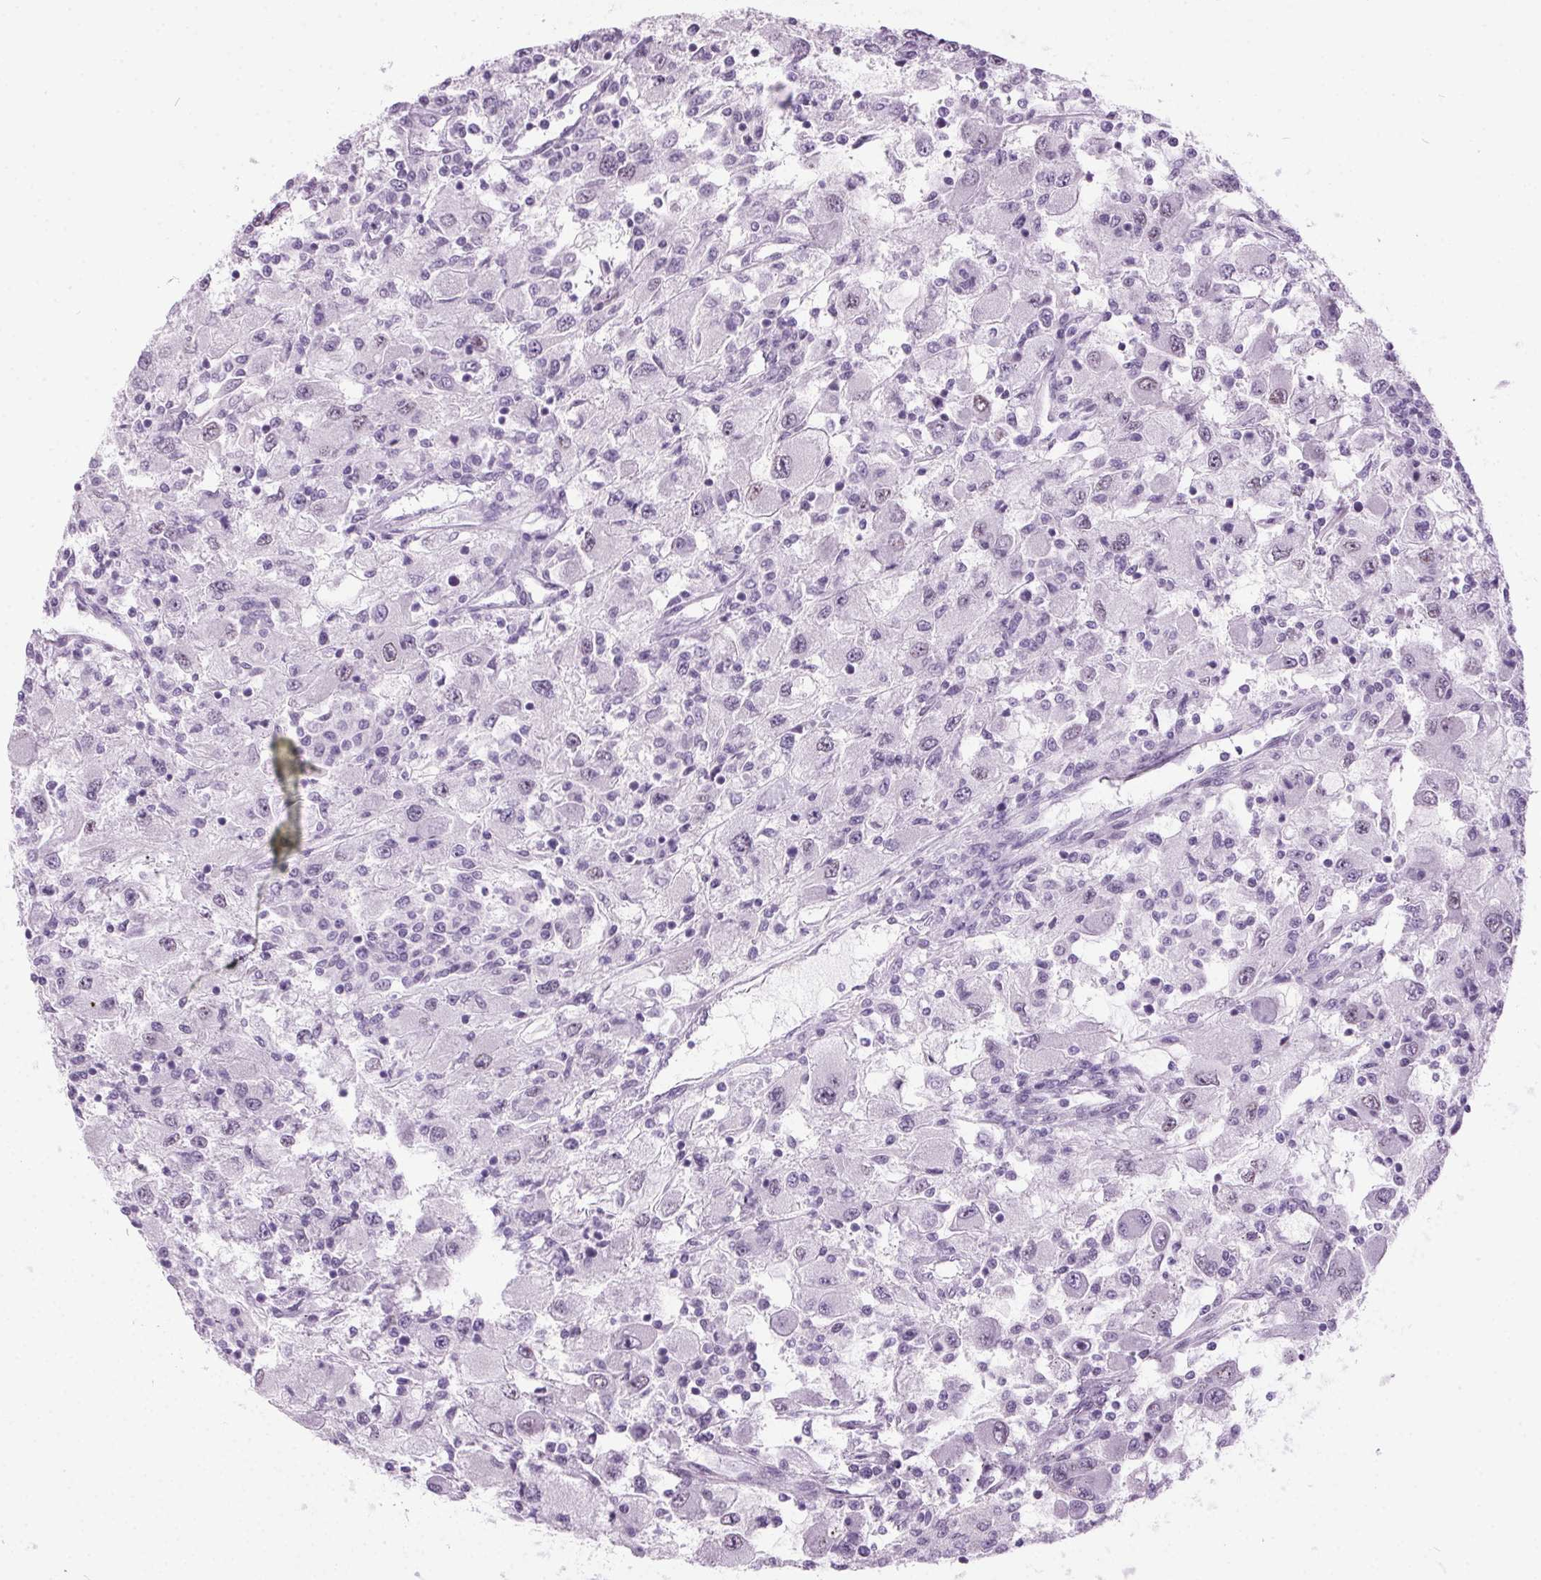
{"staining": {"intensity": "negative", "quantity": "none", "location": "none"}, "tissue": "renal cancer", "cell_type": "Tumor cells", "image_type": "cancer", "snomed": [{"axis": "morphology", "description": "Adenocarcinoma, NOS"}, {"axis": "topography", "description": "Kidney"}], "caption": "Immunohistochemistry of human renal adenocarcinoma reveals no staining in tumor cells.", "gene": "ODAD2", "patient": {"sex": "female", "age": 67}}